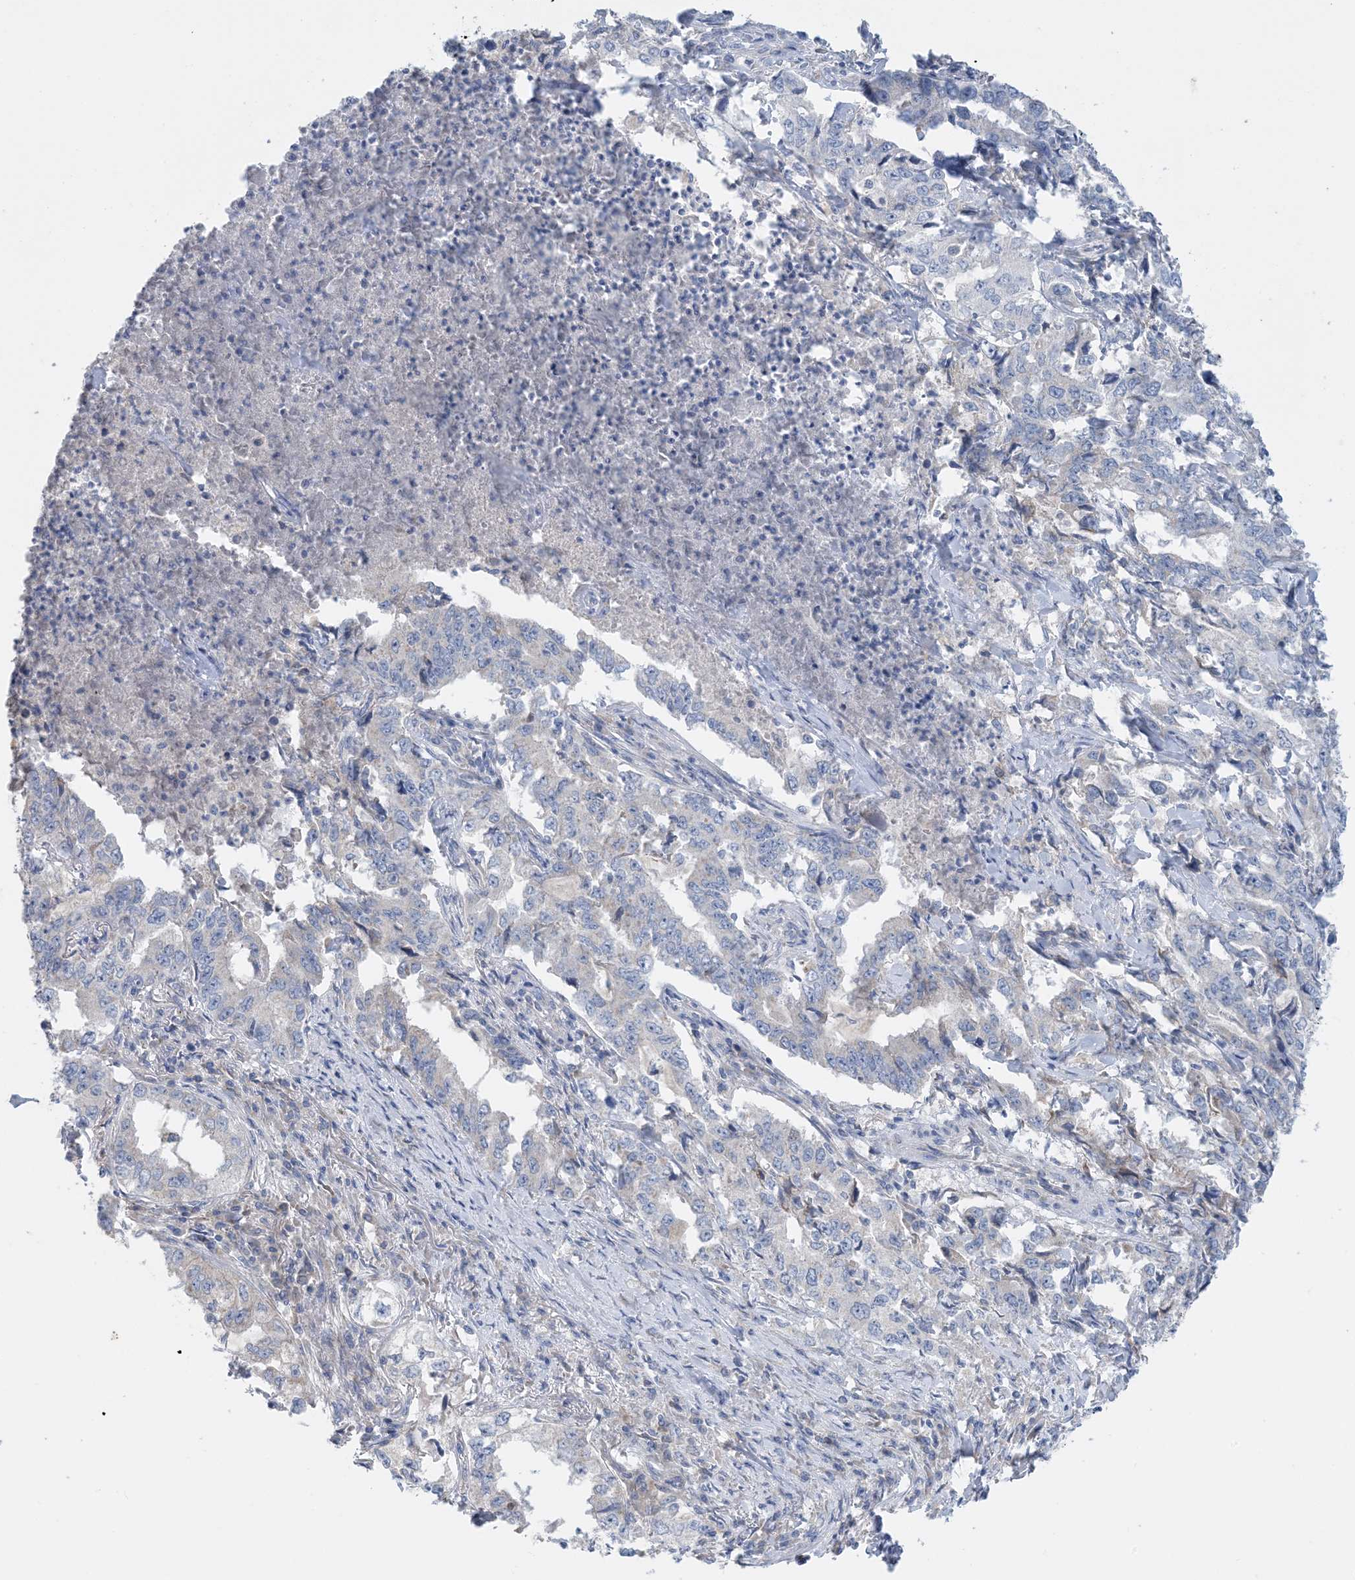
{"staining": {"intensity": "negative", "quantity": "none", "location": "none"}, "tissue": "lung cancer", "cell_type": "Tumor cells", "image_type": "cancer", "snomed": [{"axis": "morphology", "description": "Adenocarcinoma, NOS"}, {"axis": "topography", "description": "Lung"}], "caption": "The photomicrograph exhibits no staining of tumor cells in lung cancer (adenocarcinoma).", "gene": "ZCCHC18", "patient": {"sex": "female", "age": 51}}